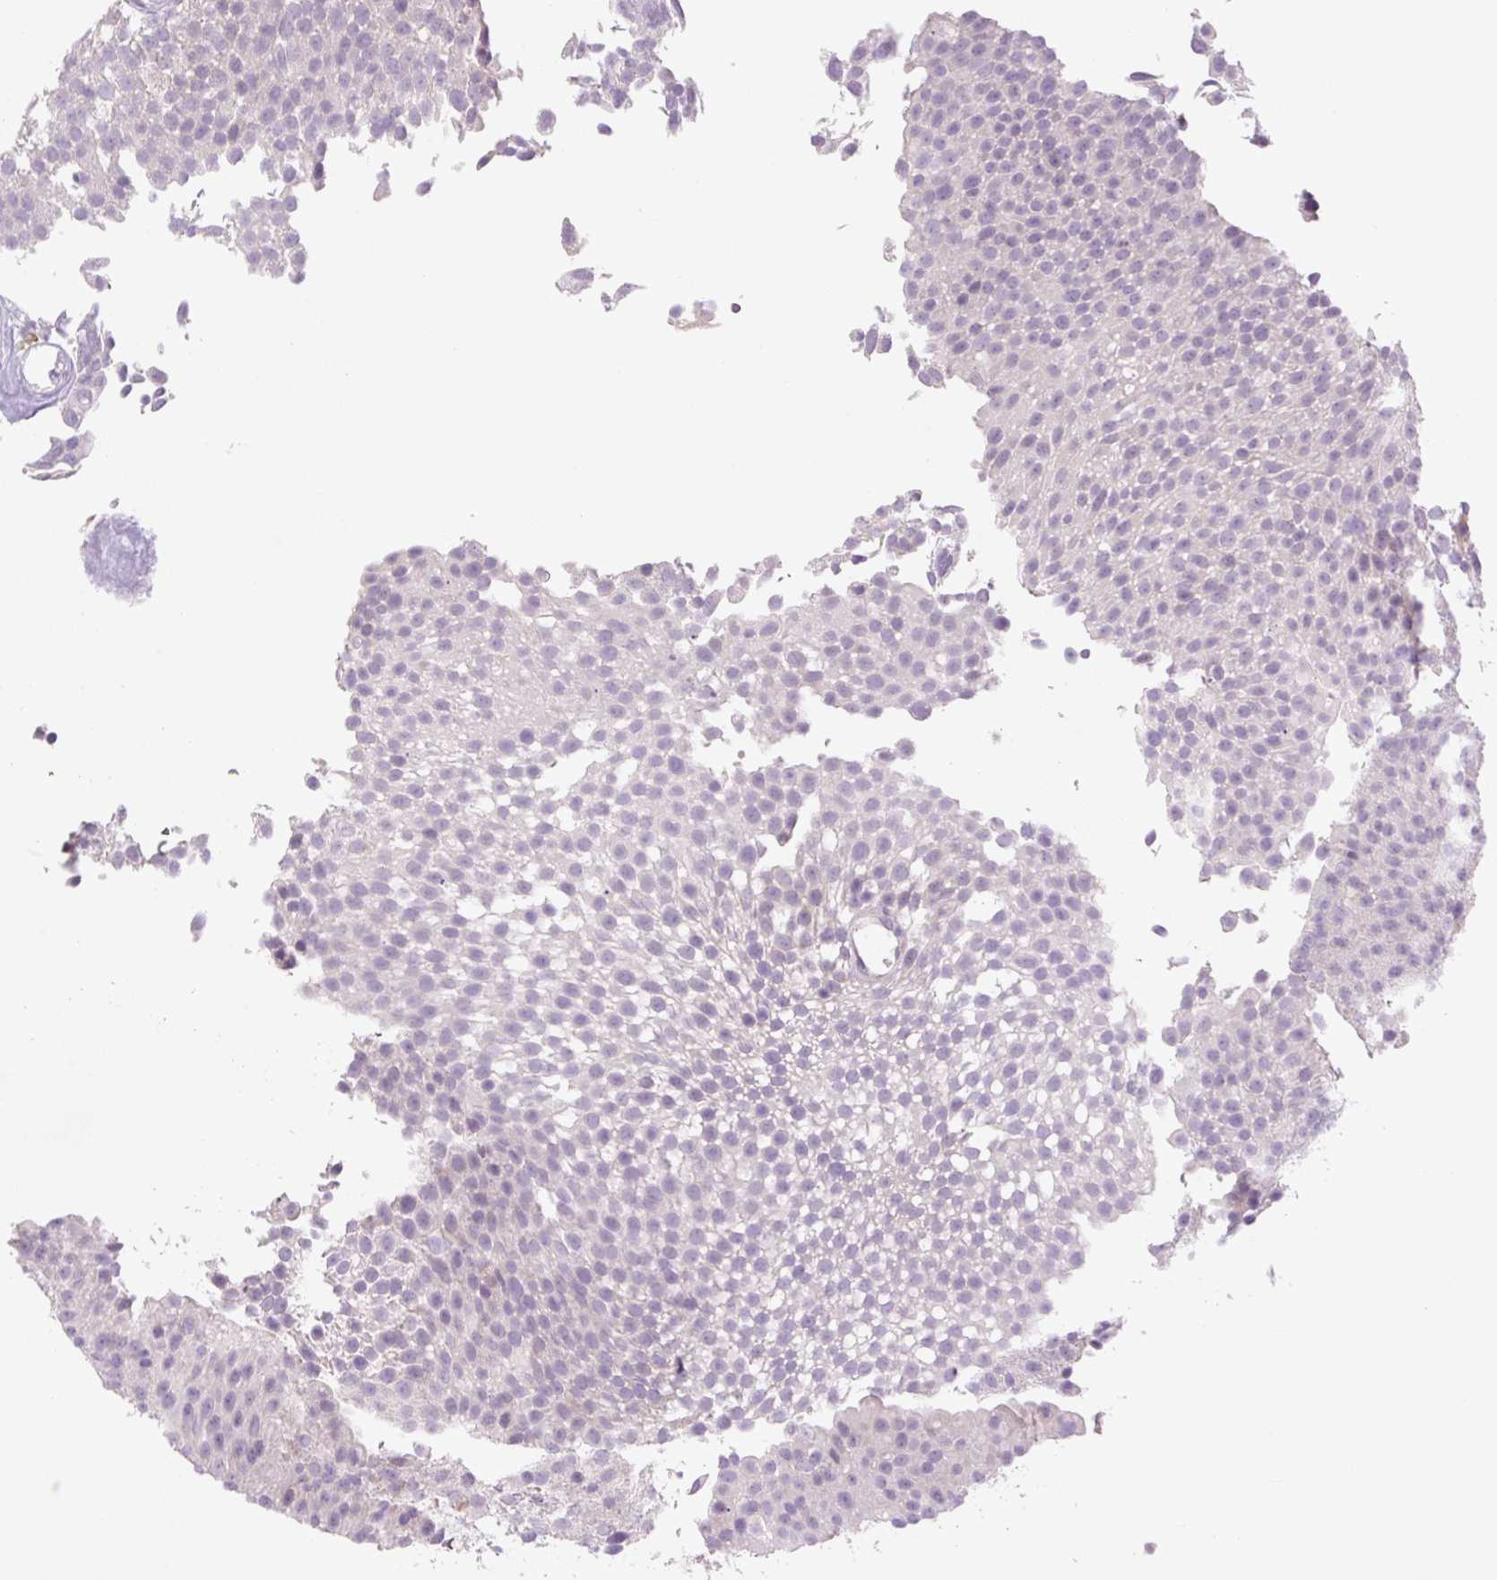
{"staining": {"intensity": "weak", "quantity": "<25%", "location": "cytoplasmic/membranous"}, "tissue": "urothelial cancer", "cell_type": "Tumor cells", "image_type": "cancer", "snomed": [{"axis": "morphology", "description": "Urothelial carcinoma, Low grade"}, {"axis": "topography", "description": "Urinary bladder"}], "caption": "DAB immunohistochemical staining of human urothelial cancer exhibits no significant positivity in tumor cells. (Stains: DAB immunohistochemistry with hematoxylin counter stain, Microscopy: brightfield microscopy at high magnification).", "gene": "TMEM100", "patient": {"sex": "female", "age": 79}}